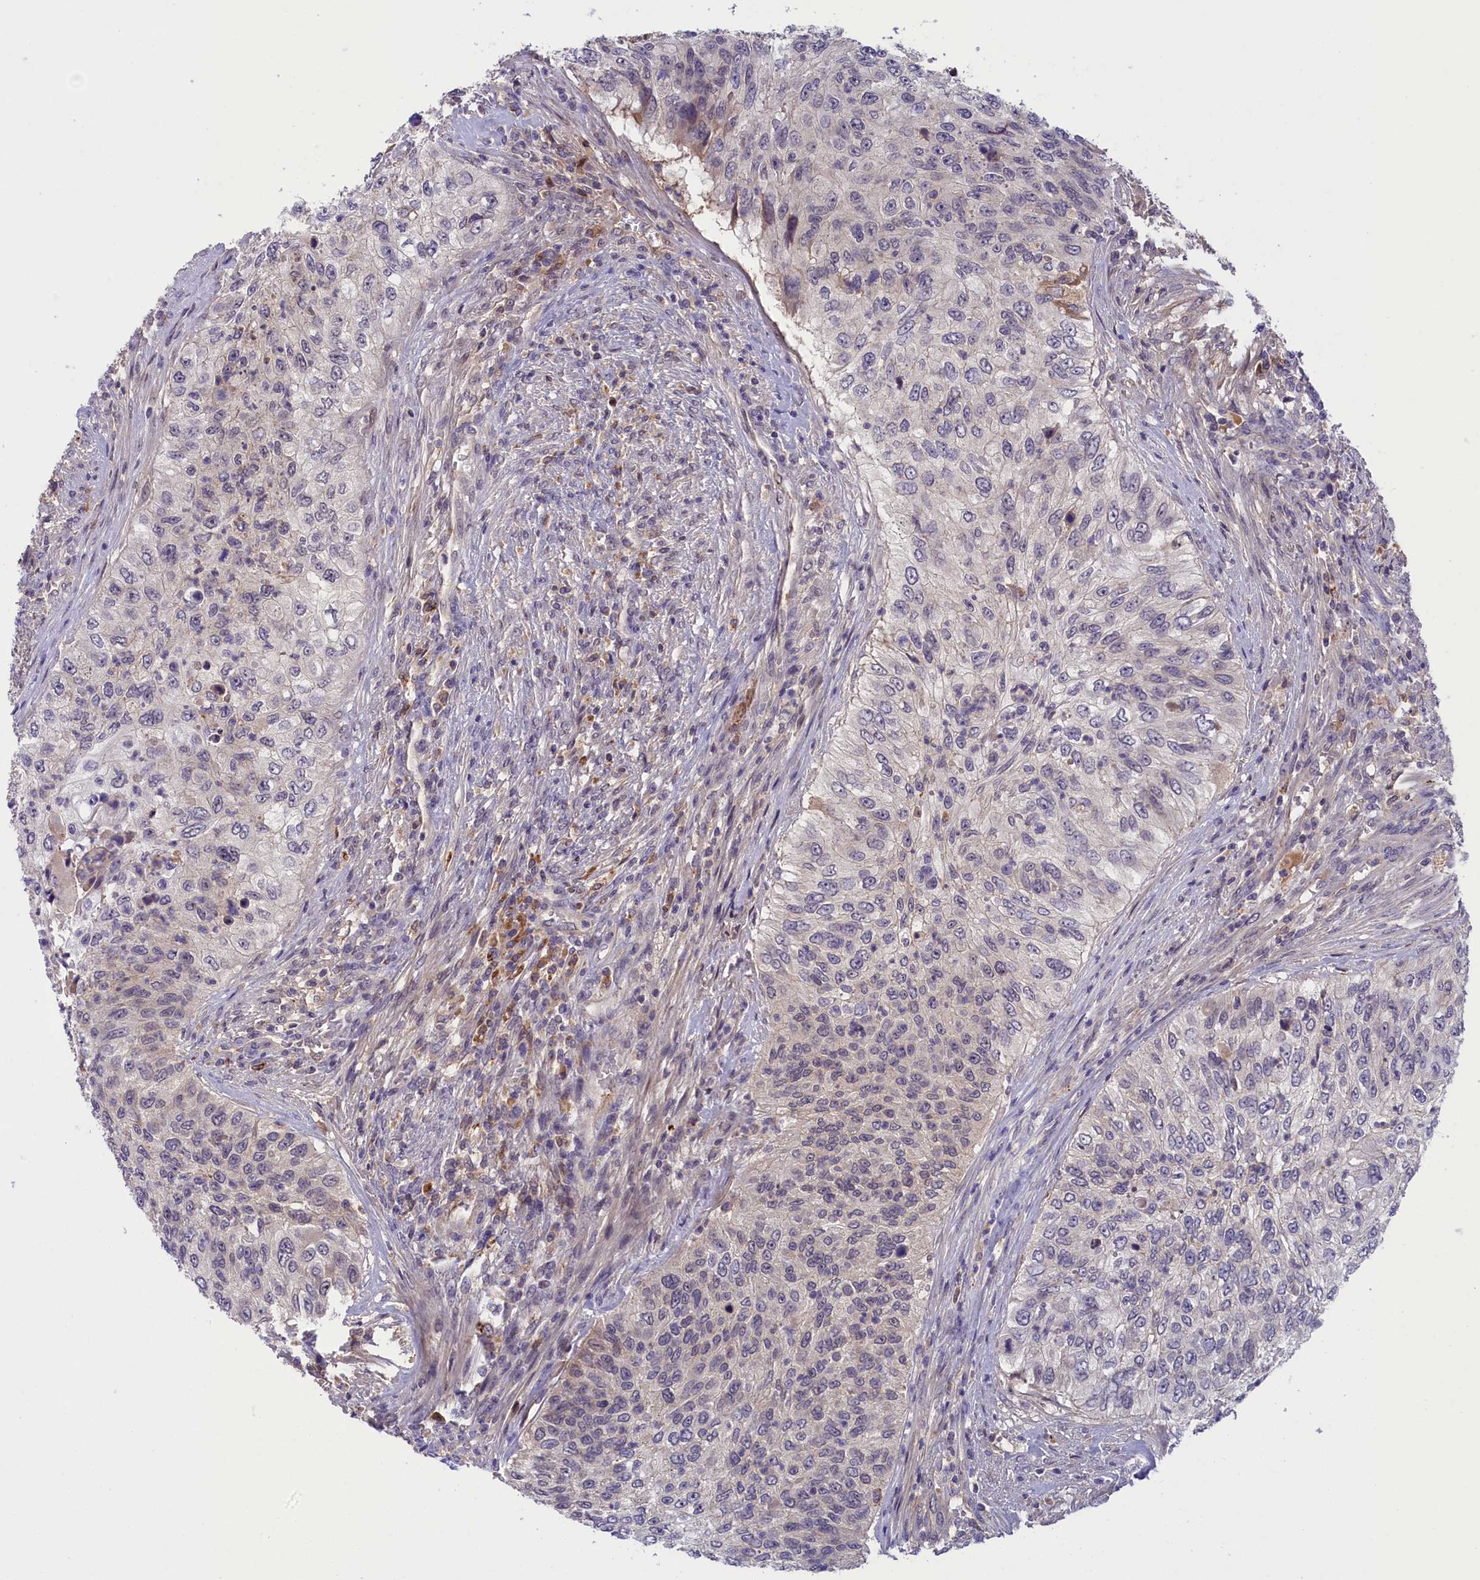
{"staining": {"intensity": "negative", "quantity": "none", "location": "none"}, "tissue": "urothelial cancer", "cell_type": "Tumor cells", "image_type": "cancer", "snomed": [{"axis": "morphology", "description": "Urothelial carcinoma, High grade"}, {"axis": "topography", "description": "Urinary bladder"}], "caption": "A photomicrograph of human urothelial cancer is negative for staining in tumor cells.", "gene": "STYX", "patient": {"sex": "female", "age": 60}}